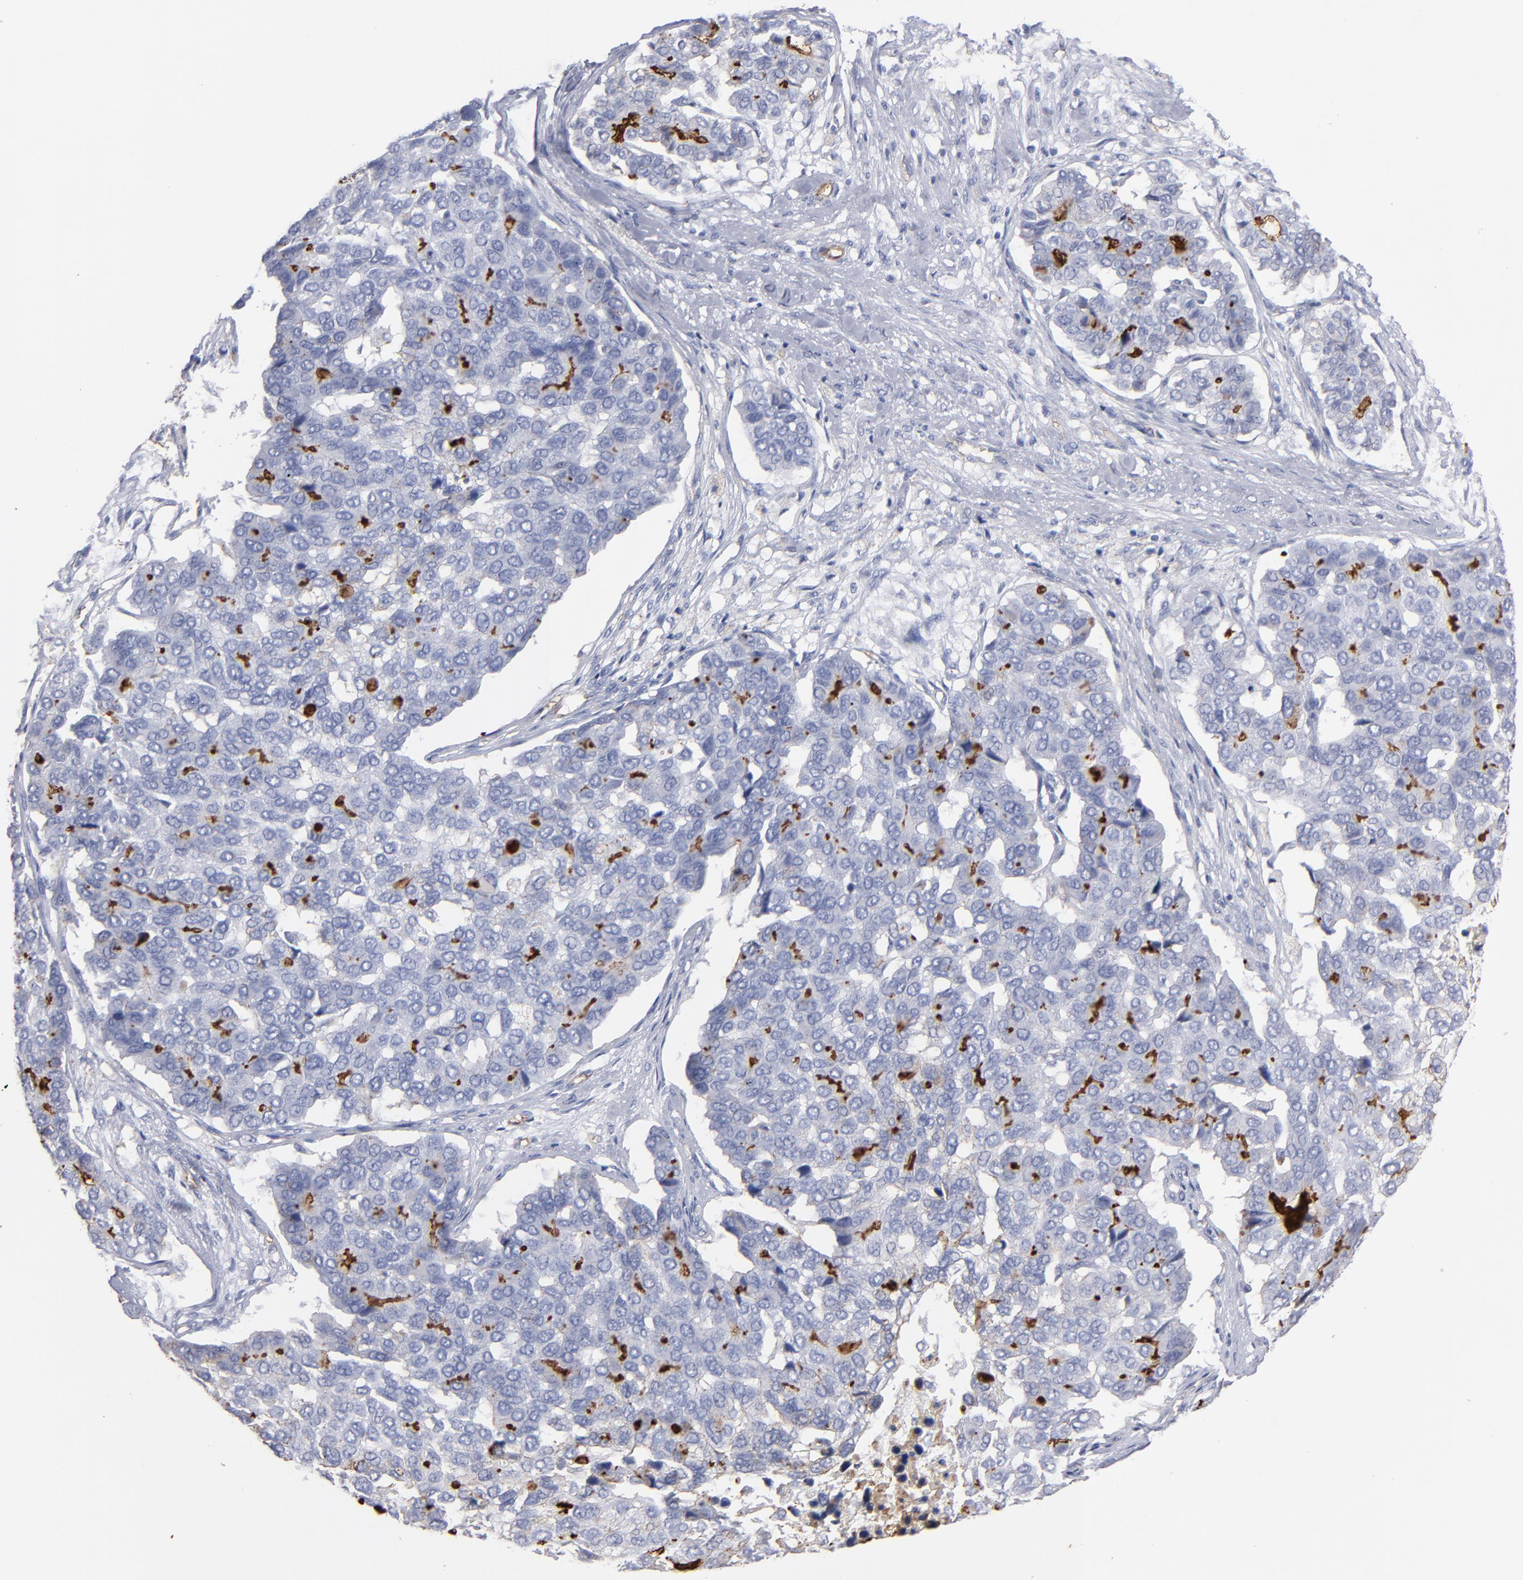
{"staining": {"intensity": "moderate", "quantity": "<25%", "location": "cytoplasmic/membranous"}, "tissue": "pancreatic cancer", "cell_type": "Tumor cells", "image_type": "cancer", "snomed": [{"axis": "morphology", "description": "Adenocarcinoma, NOS"}, {"axis": "topography", "description": "Pancreas"}], "caption": "Tumor cells display low levels of moderate cytoplasmic/membranous staining in approximately <25% of cells in human pancreatic cancer (adenocarcinoma).", "gene": "TM4SF1", "patient": {"sex": "male", "age": 50}}